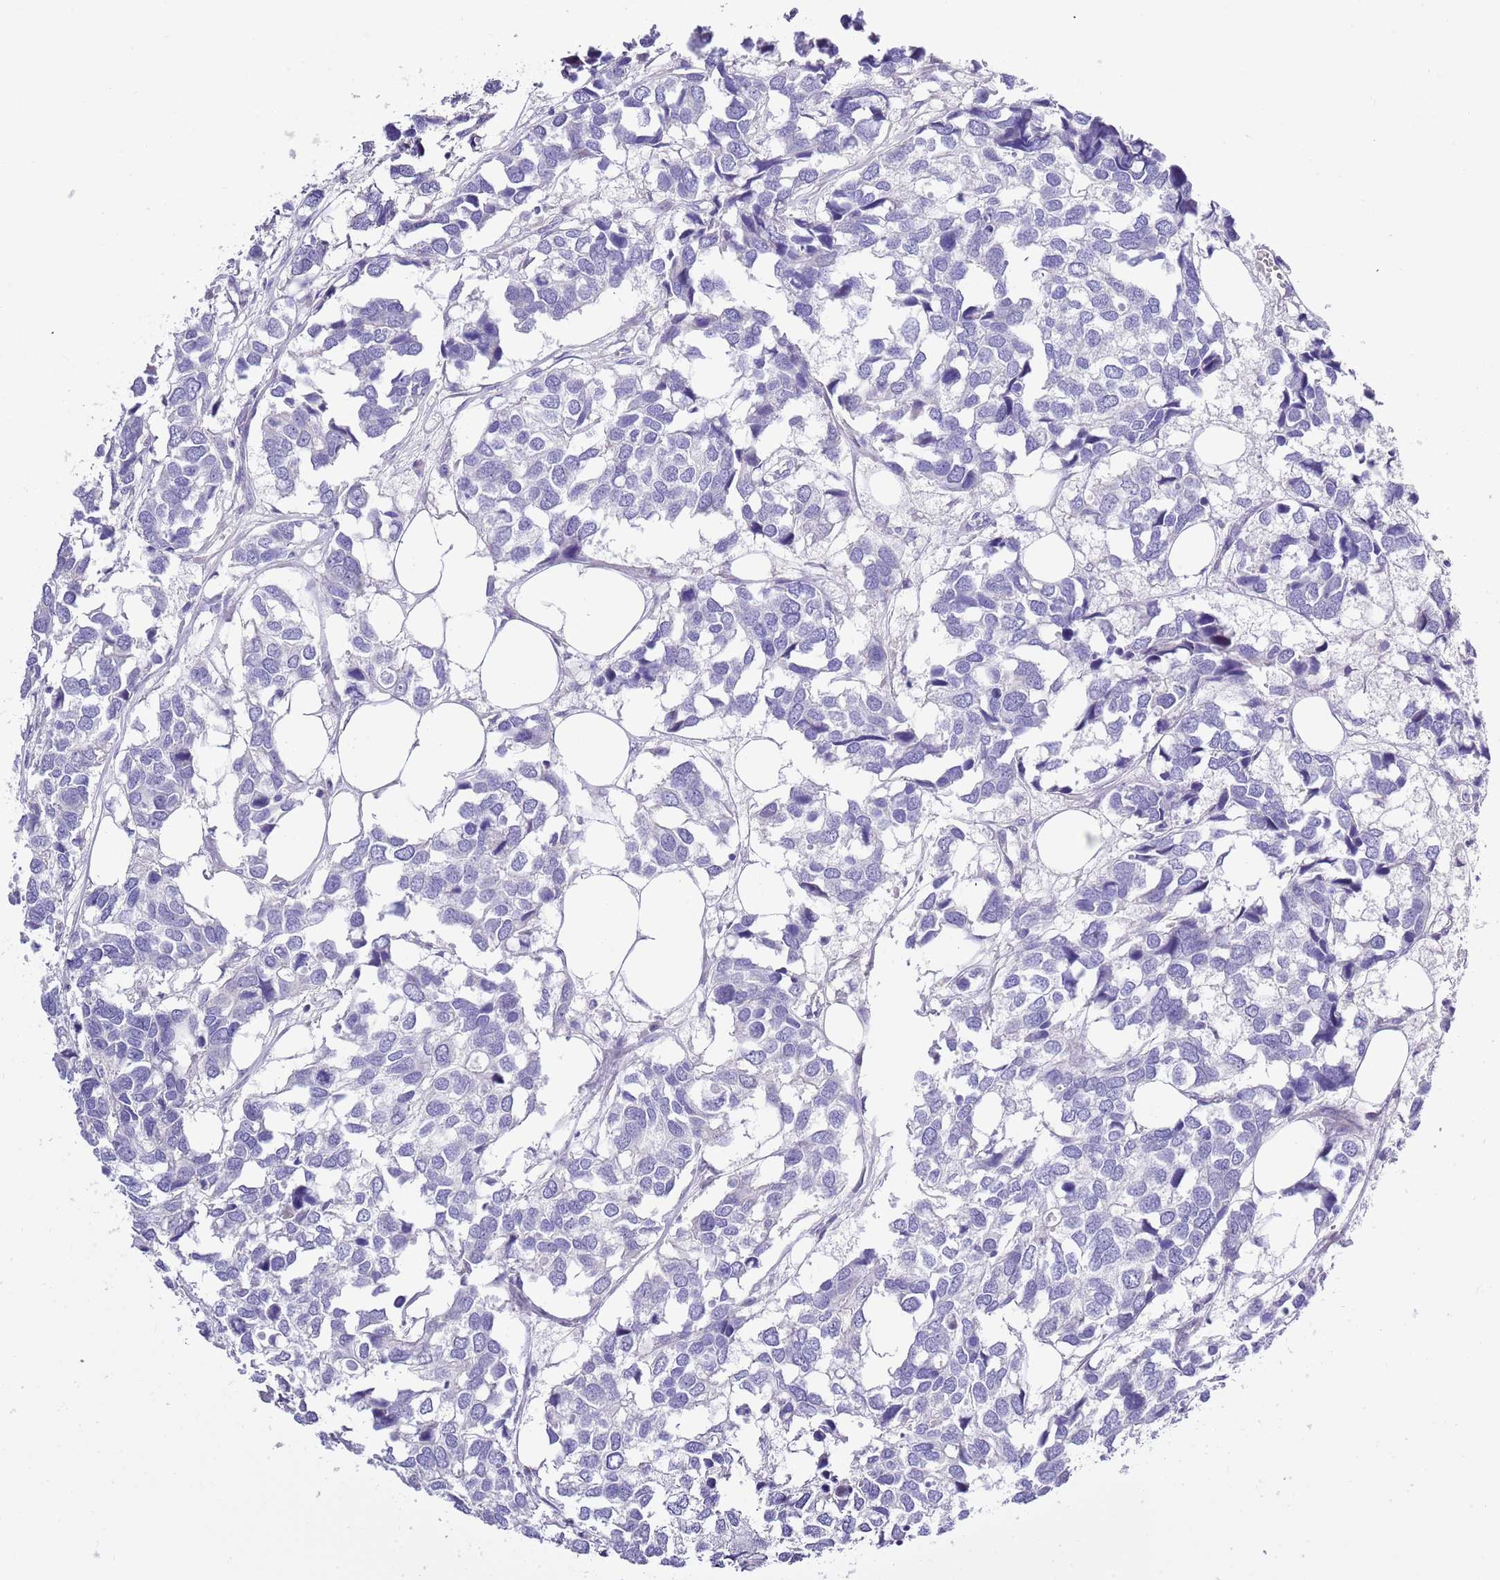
{"staining": {"intensity": "negative", "quantity": "none", "location": "none"}, "tissue": "breast cancer", "cell_type": "Tumor cells", "image_type": "cancer", "snomed": [{"axis": "morphology", "description": "Duct carcinoma"}, {"axis": "topography", "description": "Breast"}], "caption": "This is an immunohistochemistry histopathology image of human breast infiltrating ductal carcinoma. There is no expression in tumor cells.", "gene": "NET1", "patient": {"sex": "female", "age": 83}}